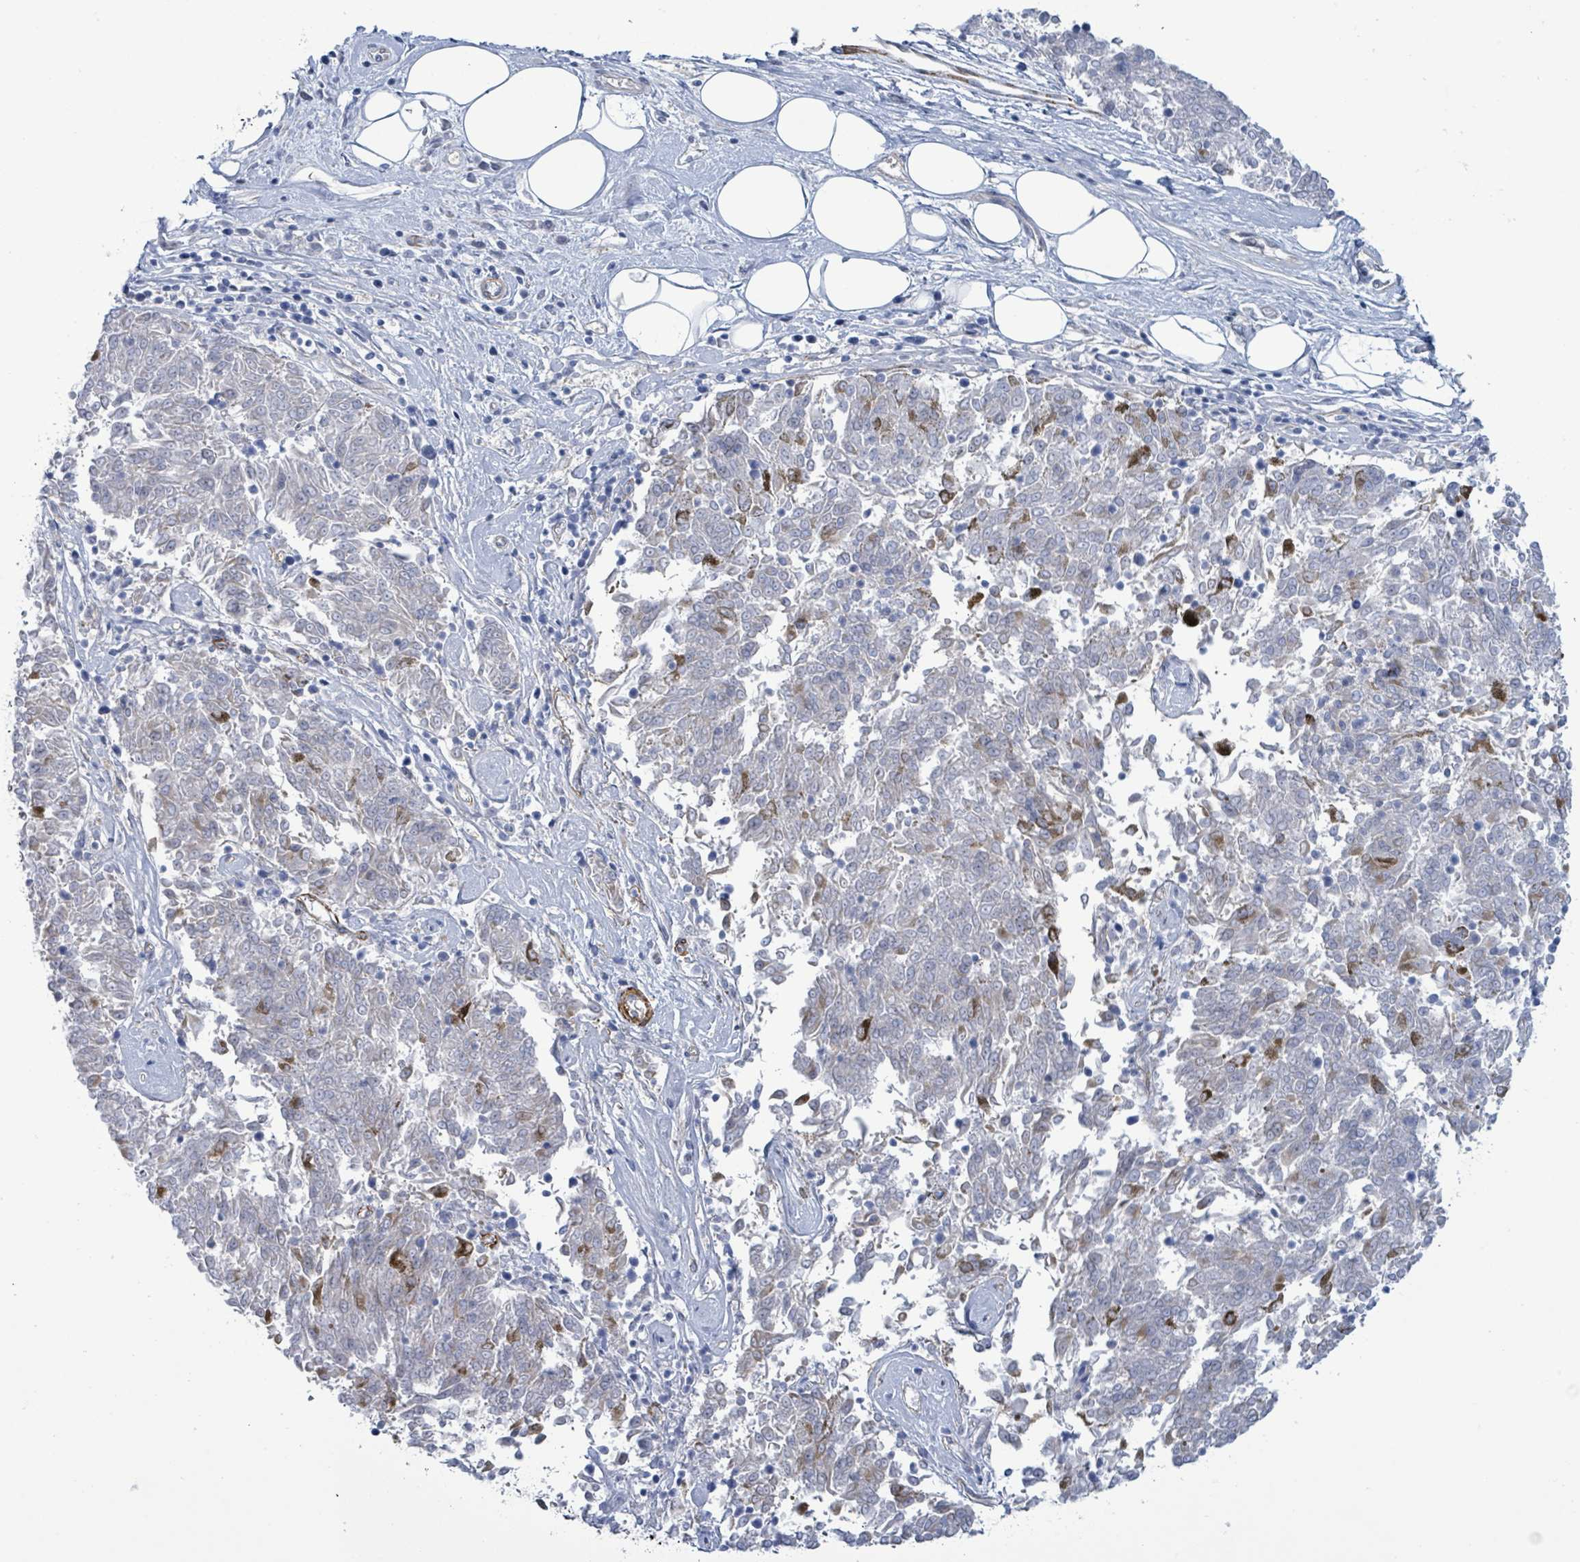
{"staining": {"intensity": "negative", "quantity": "none", "location": "none"}, "tissue": "melanoma", "cell_type": "Tumor cells", "image_type": "cancer", "snomed": [{"axis": "morphology", "description": "Malignant melanoma, NOS"}, {"axis": "topography", "description": "Skin"}], "caption": "Photomicrograph shows no significant protein expression in tumor cells of malignant melanoma.", "gene": "DMRTC1B", "patient": {"sex": "female", "age": 72}}